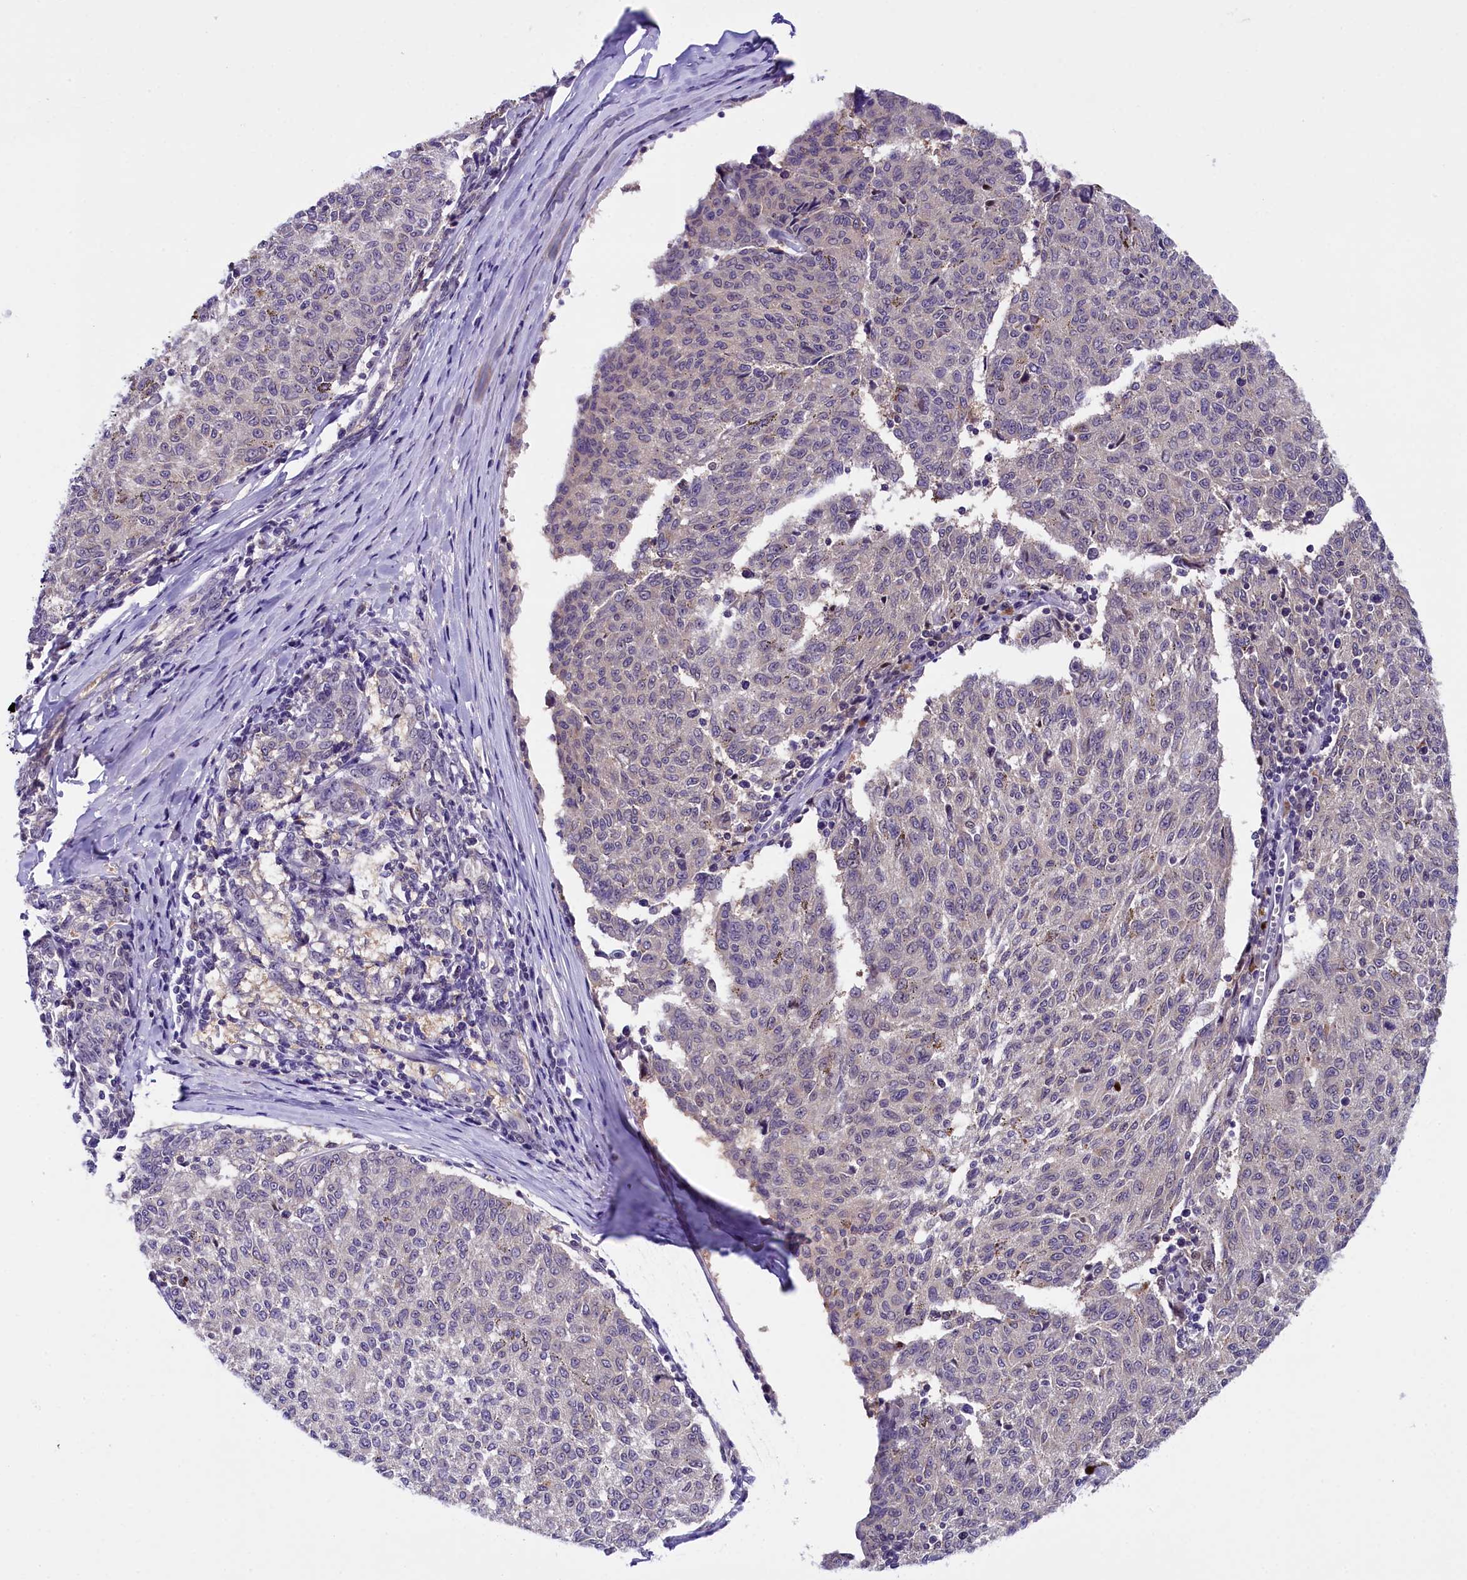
{"staining": {"intensity": "negative", "quantity": "none", "location": "none"}, "tissue": "melanoma", "cell_type": "Tumor cells", "image_type": "cancer", "snomed": [{"axis": "morphology", "description": "Malignant melanoma, NOS"}, {"axis": "topography", "description": "Skin"}], "caption": "Melanoma was stained to show a protein in brown. There is no significant positivity in tumor cells.", "gene": "IQCN", "patient": {"sex": "female", "age": 72}}